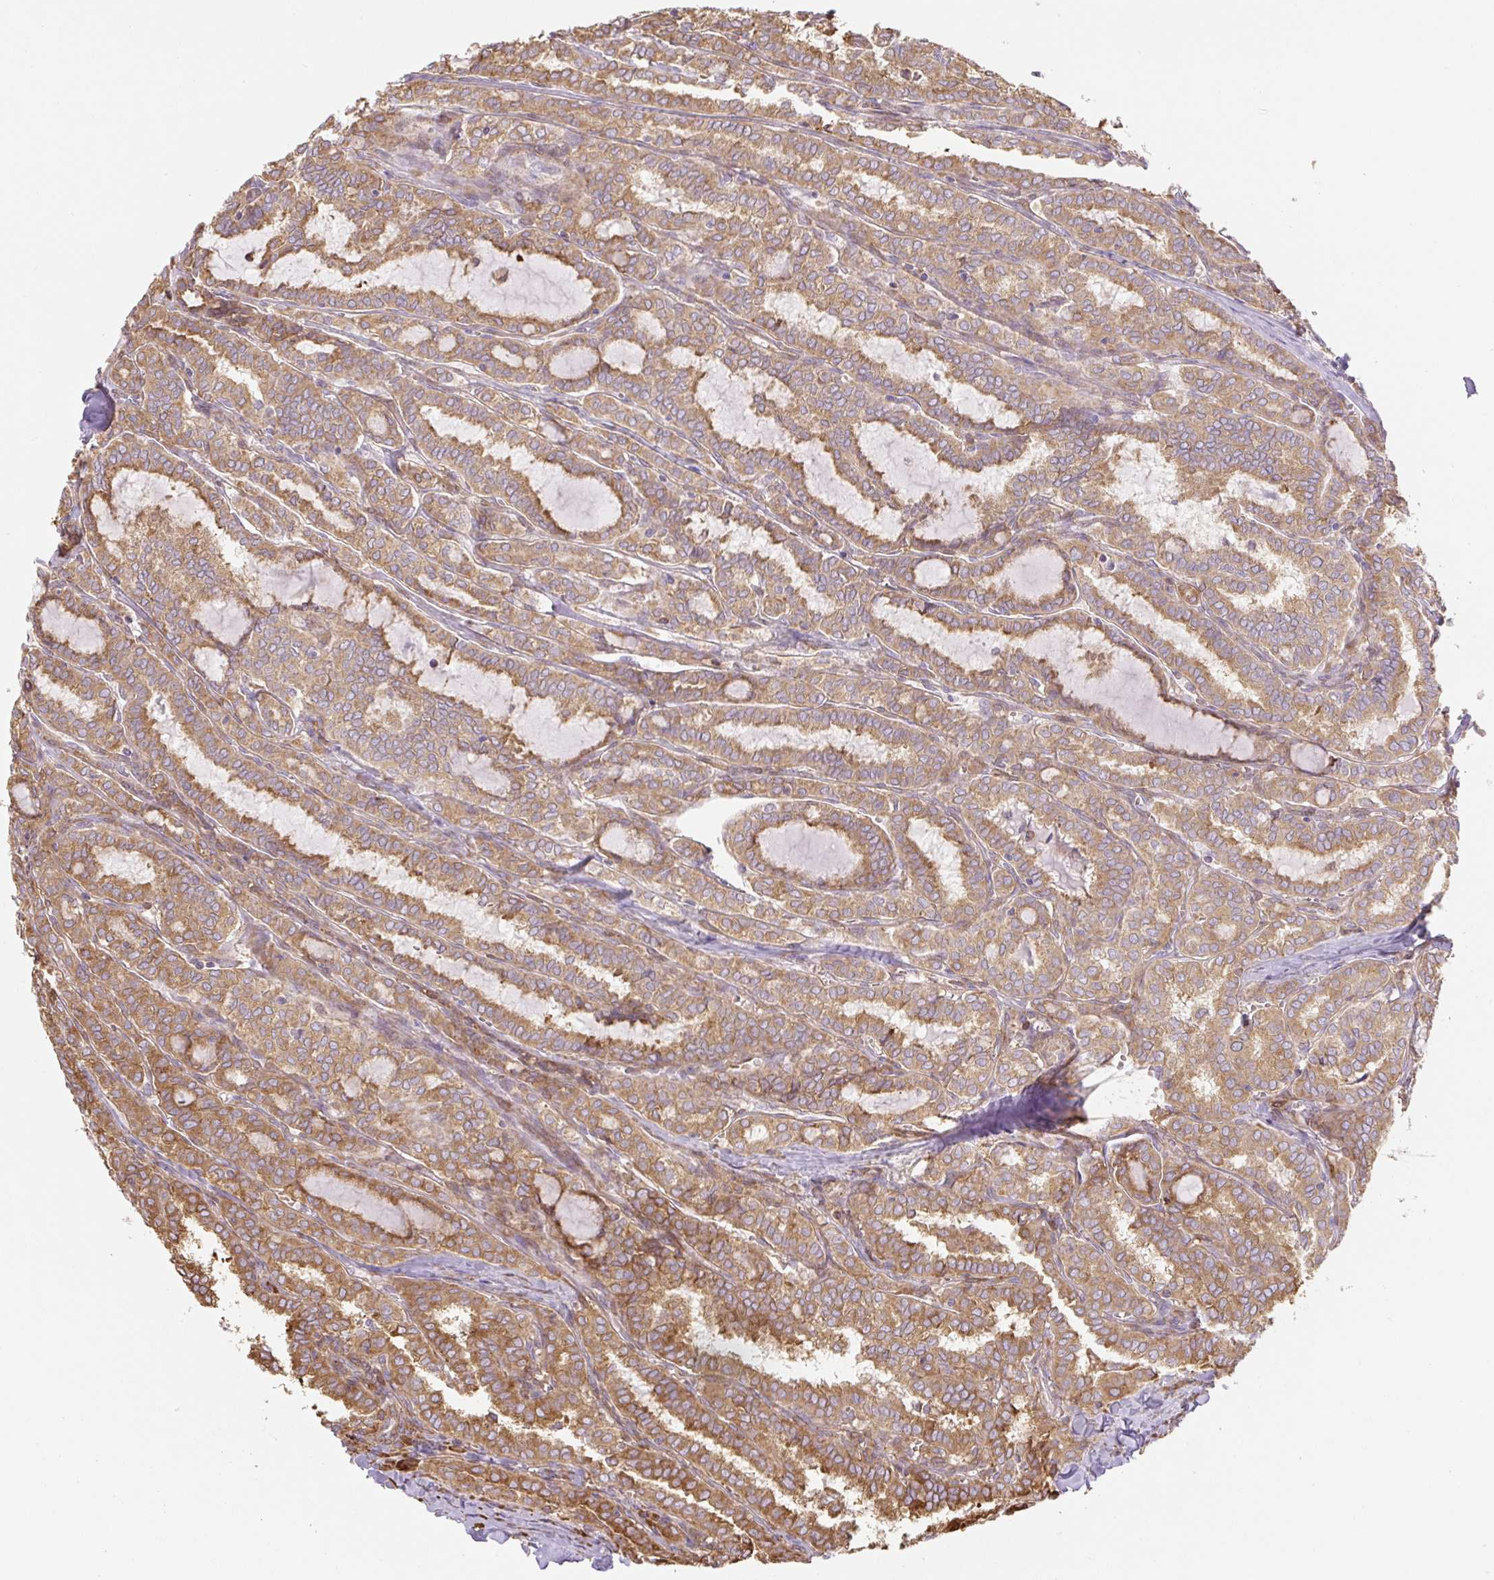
{"staining": {"intensity": "moderate", "quantity": ">75%", "location": "cytoplasmic/membranous"}, "tissue": "thyroid cancer", "cell_type": "Tumor cells", "image_type": "cancer", "snomed": [{"axis": "morphology", "description": "Papillary adenocarcinoma, NOS"}, {"axis": "topography", "description": "Thyroid gland"}], "caption": "Moderate cytoplasmic/membranous expression for a protein is appreciated in approximately >75% of tumor cells of thyroid cancer using immunohistochemistry (IHC).", "gene": "RASA1", "patient": {"sex": "female", "age": 30}}